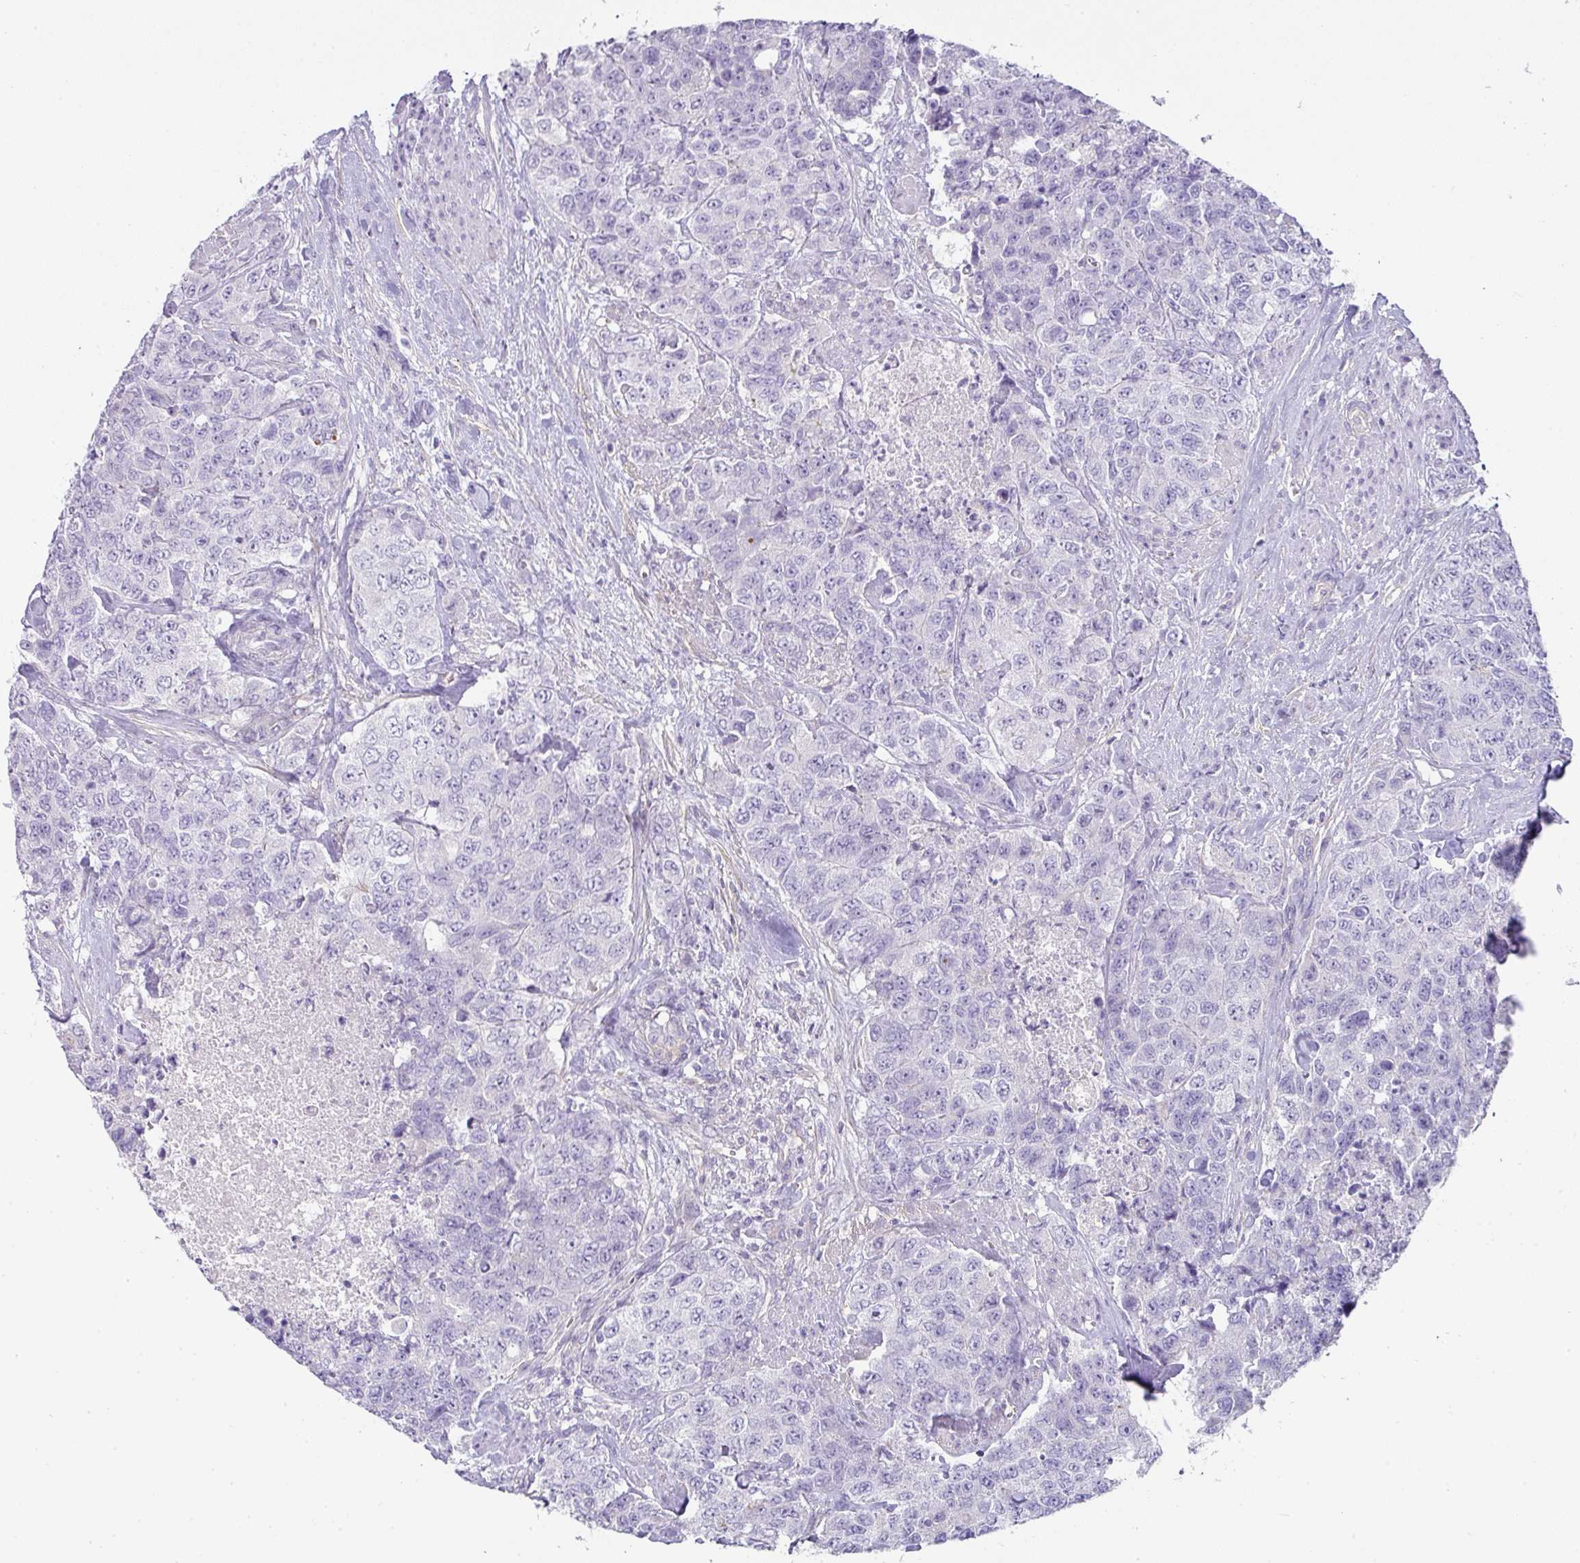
{"staining": {"intensity": "negative", "quantity": "none", "location": "none"}, "tissue": "urothelial cancer", "cell_type": "Tumor cells", "image_type": "cancer", "snomed": [{"axis": "morphology", "description": "Urothelial carcinoma, High grade"}, {"axis": "topography", "description": "Urinary bladder"}], "caption": "Immunohistochemical staining of human high-grade urothelial carcinoma shows no significant expression in tumor cells. (Brightfield microscopy of DAB immunohistochemistry at high magnification).", "gene": "OR52N1", "patient": {"sex": "female", "age": 78}}